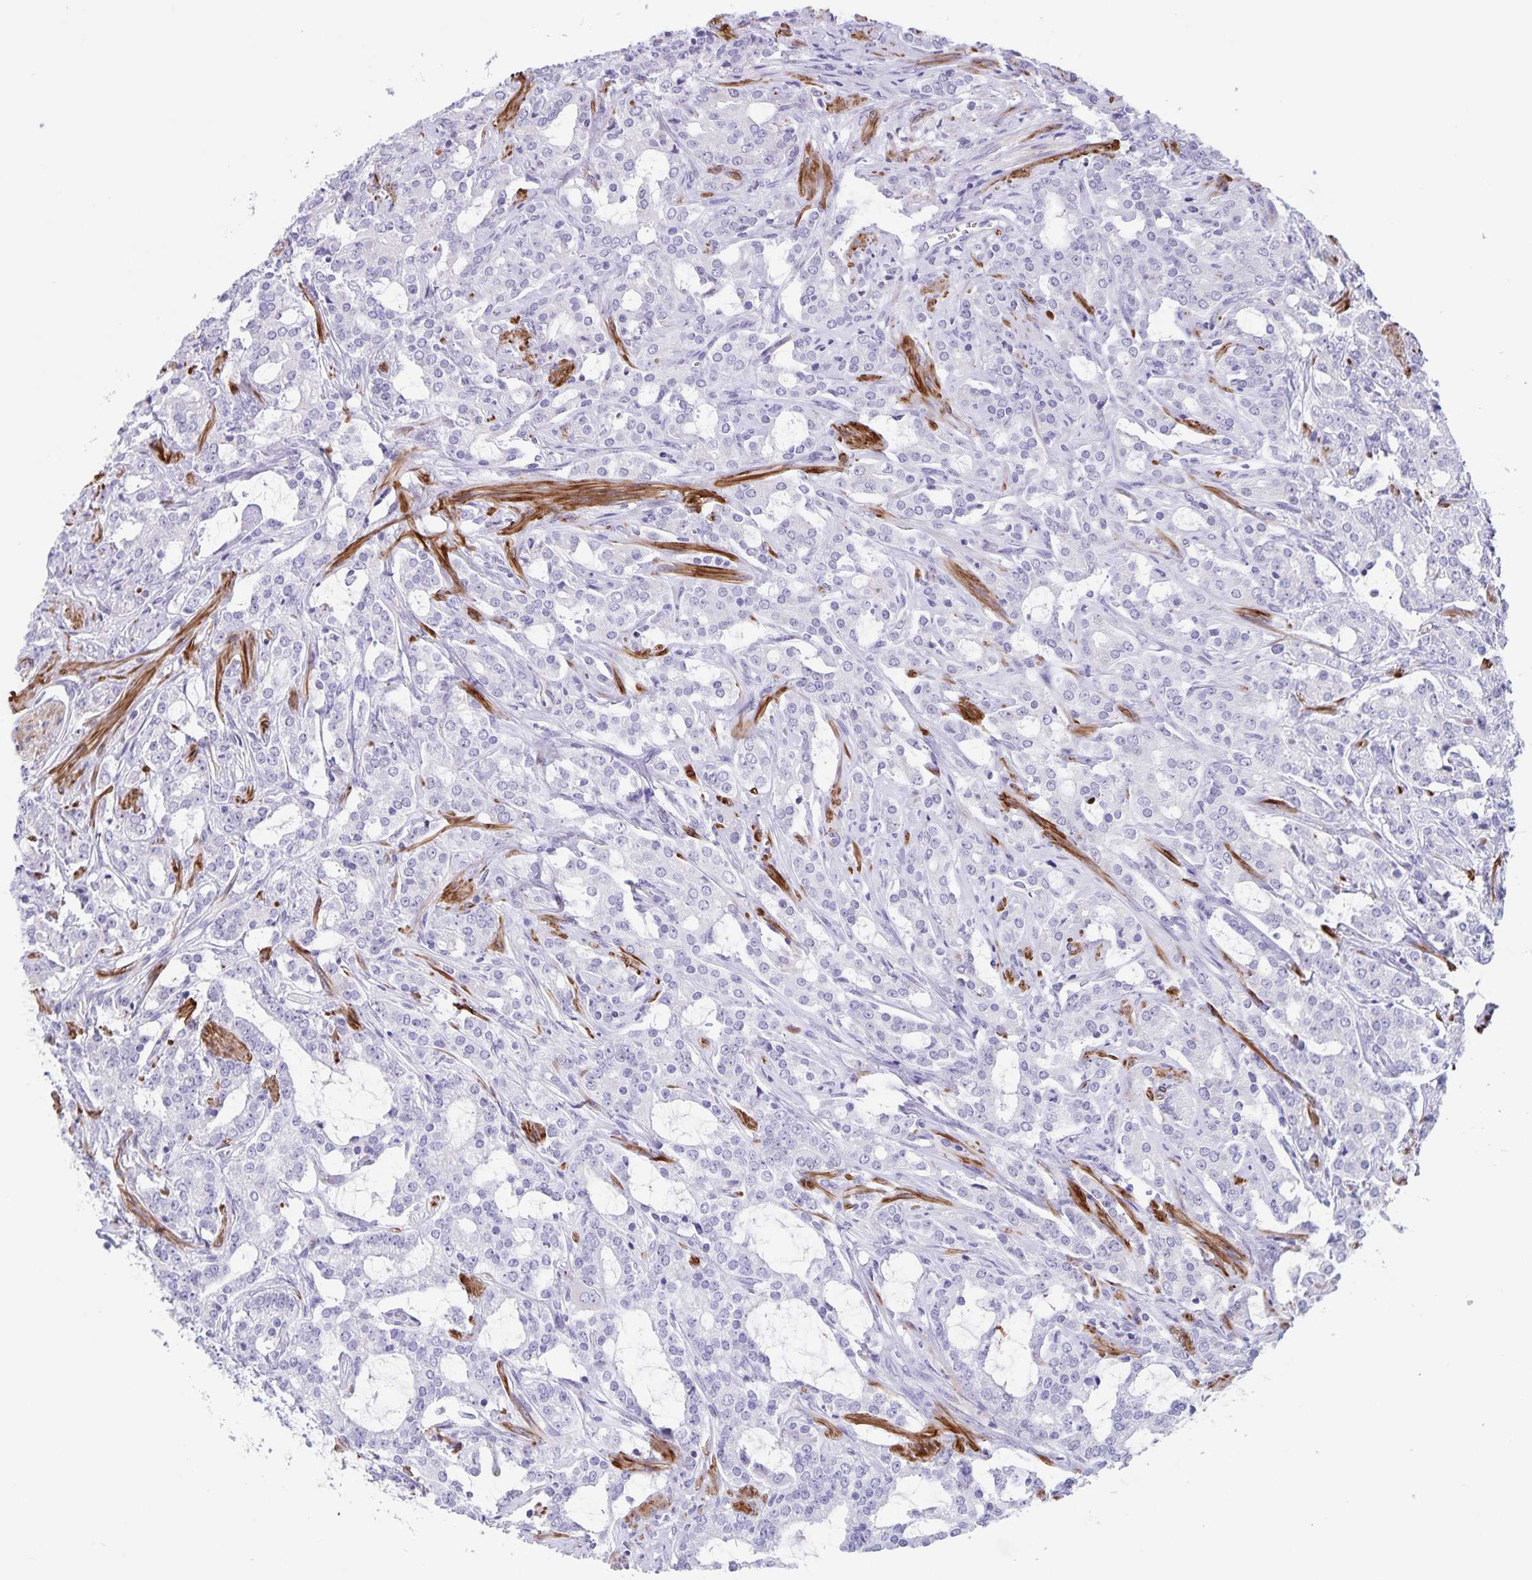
{"staining": {"intensity": "negative", "quantity": "none", "location": "none"}, "tissue": "prostate cancer", "cell_type": "Tumor cells", "image_type": "cancer", "snomed": [{"axis": "morphology", "description": "Adenocarcinoma, Medium grade"}, {"axis": "topography", "description": "Prostate"}], "caption": "There is no significant positivity in tumor cells of prostate cancer.", "gene": "SYNM", "patient": {"sex": "male", "age": 57}}